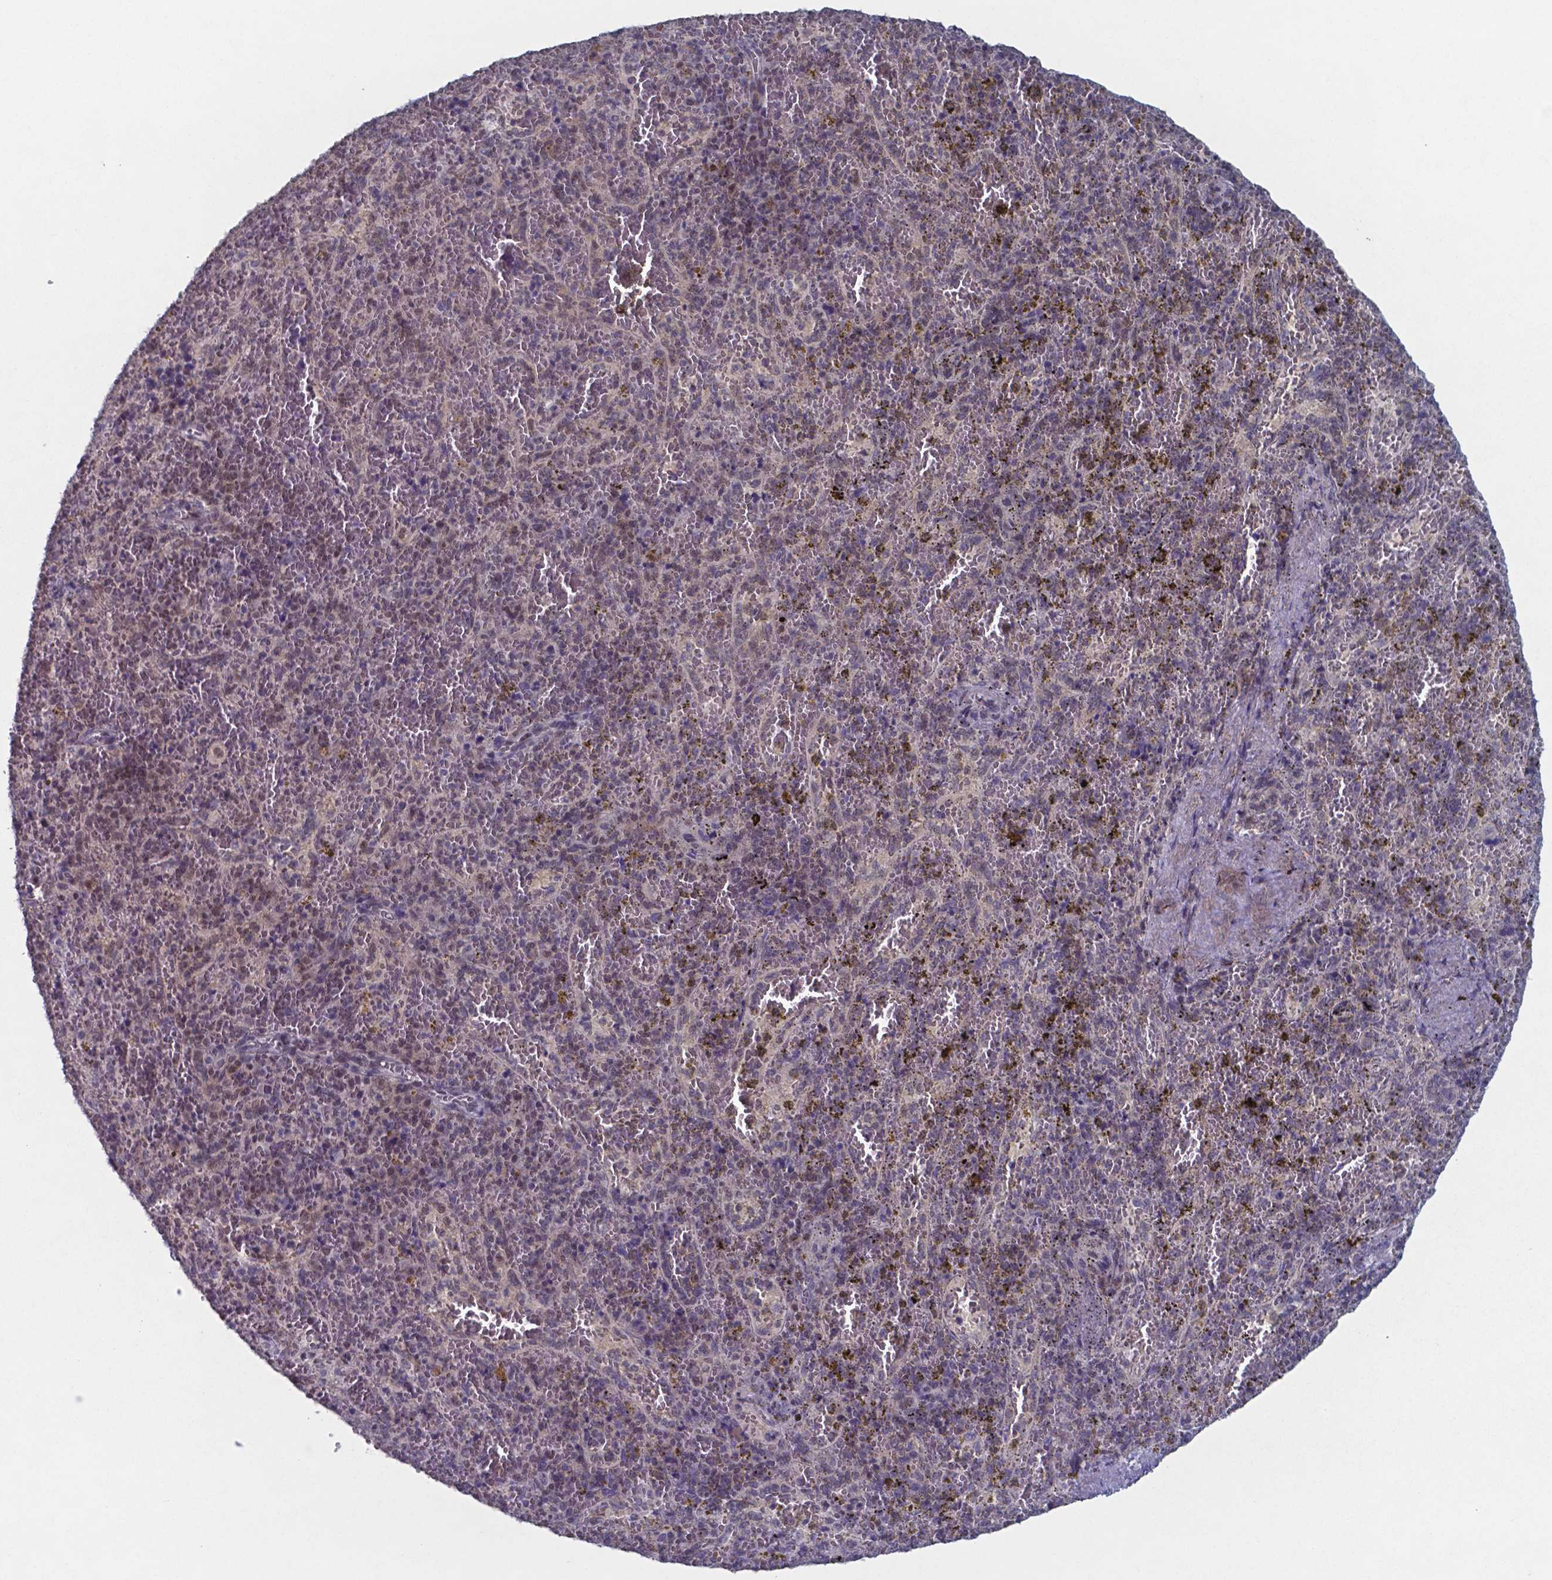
{"staining": {"intensity": "weak", "quantity": "<25%", "location": "nuclear"}, "tissue": "spleen", "cell_type": "Cells in red pulp", "image_type": "normal", "snomed": [{"axis": "morphology", "description": "Normal tissue, NOS"}, {"axis": "topography", "description": "Spleen"}], "caption": "This is a photomicrograph of IHC staining of normal spleen, which shows no expression in cells in red pulp.", "gene": "TDP2", "patient": {"sex": "female", "age": 50}}